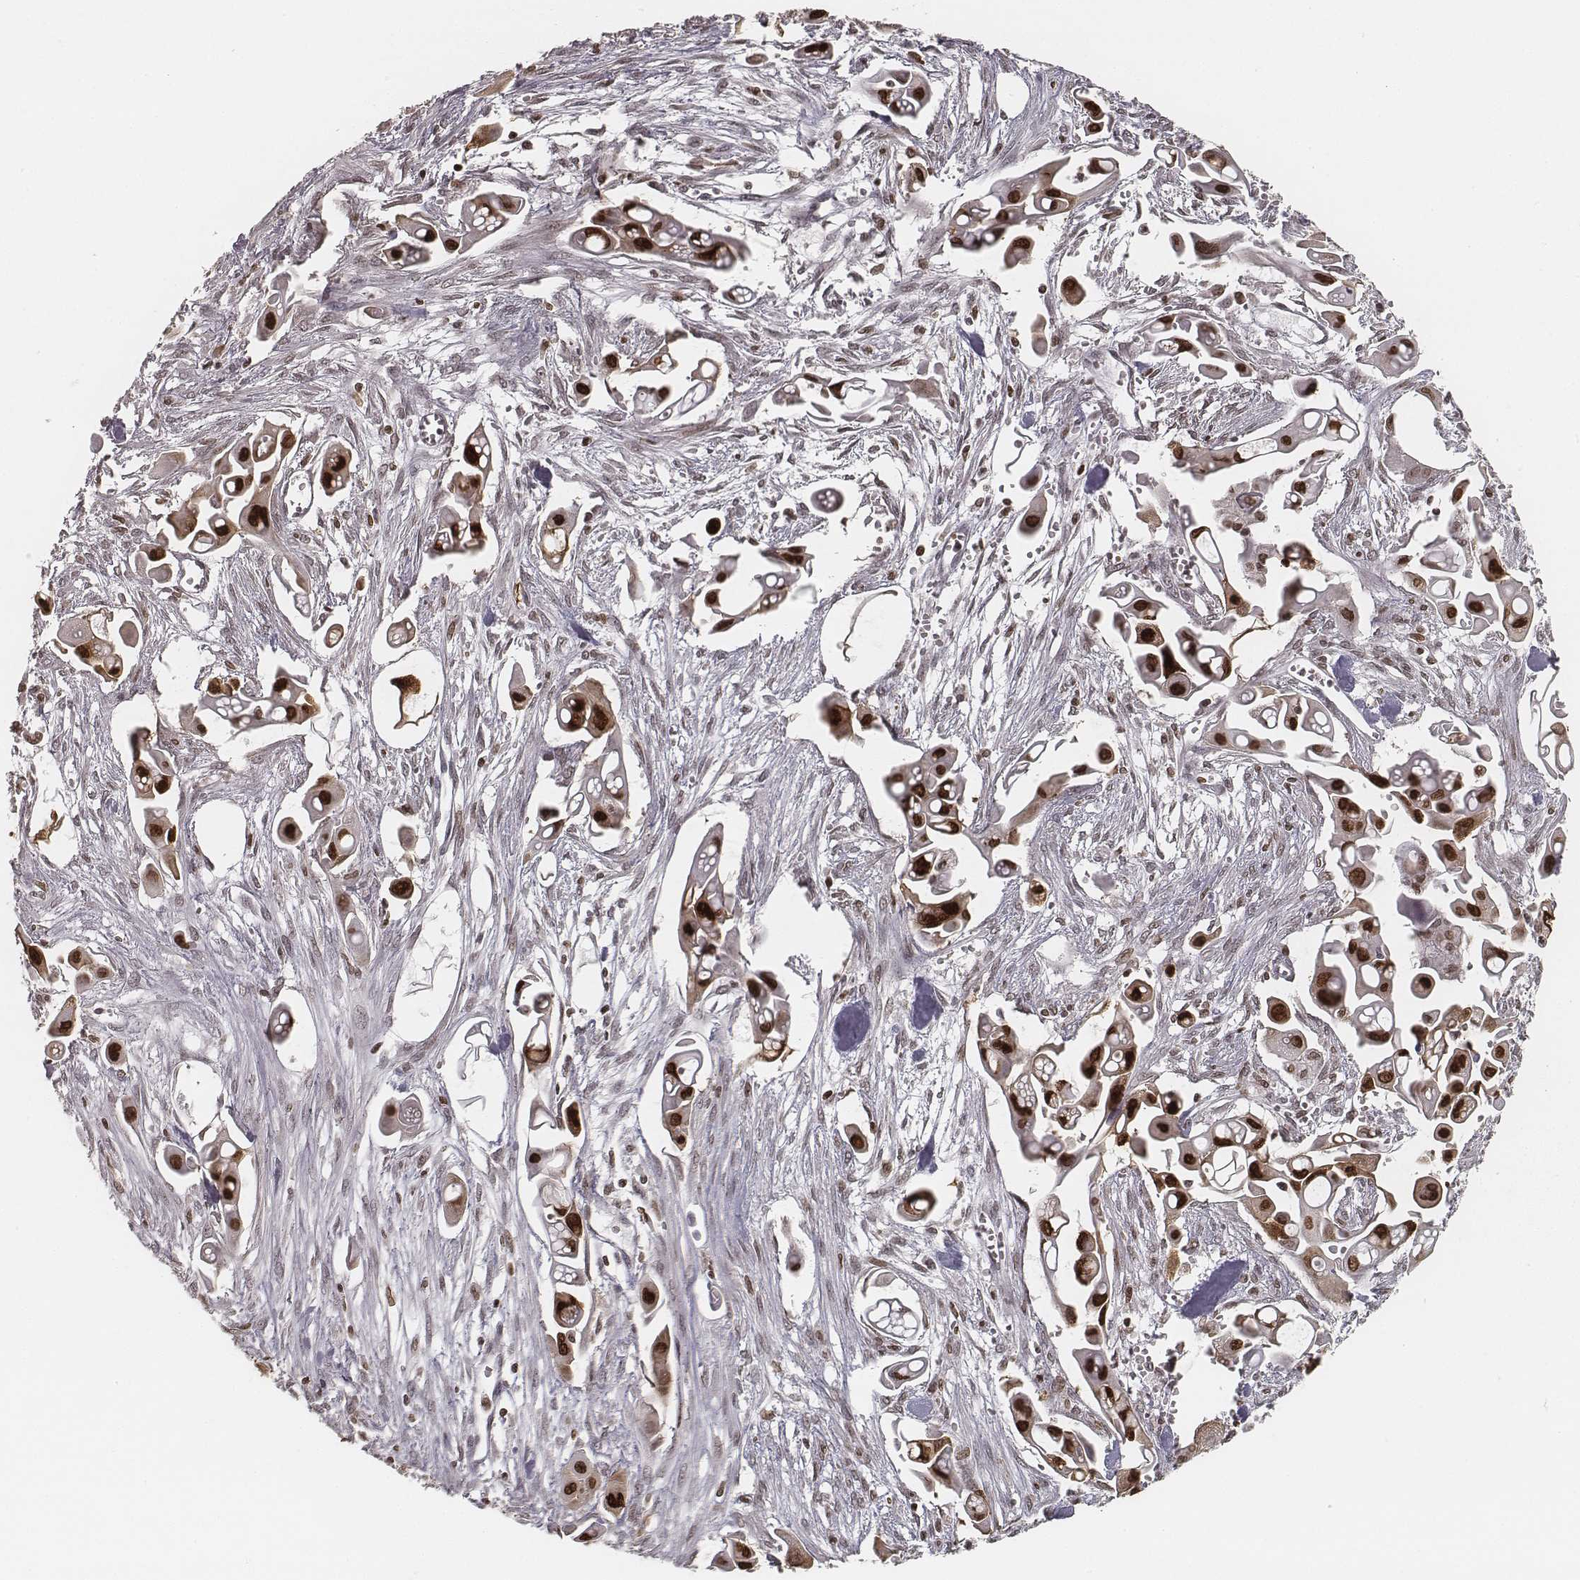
{"staining": {"intensity": "strong", "quantity": ">75%", "location": "nuclear"}, "tissue": "pancreatic cancer", "cell_type": "Tumor cells", "image_type": "cancer", "snomed": [{"axis": "morphology", "description": "Adenocarcinoma, NOS"}, {"axis": "topography", "description": "Pancreas"}], "caption": "Immunohistochemical staining of pancreatic cancer (adenocarcinoma) exhibits high levels of strong nuclear protein positivity in about >75% of tumor cells. The staining was performed using DAB to visualize the protein expression in brown, while the nuclei were stained in blue with hematoxylin (Magnification: 20x).", "gene": "HMGA2", "patient": {"sex": "male", "age": 50}}